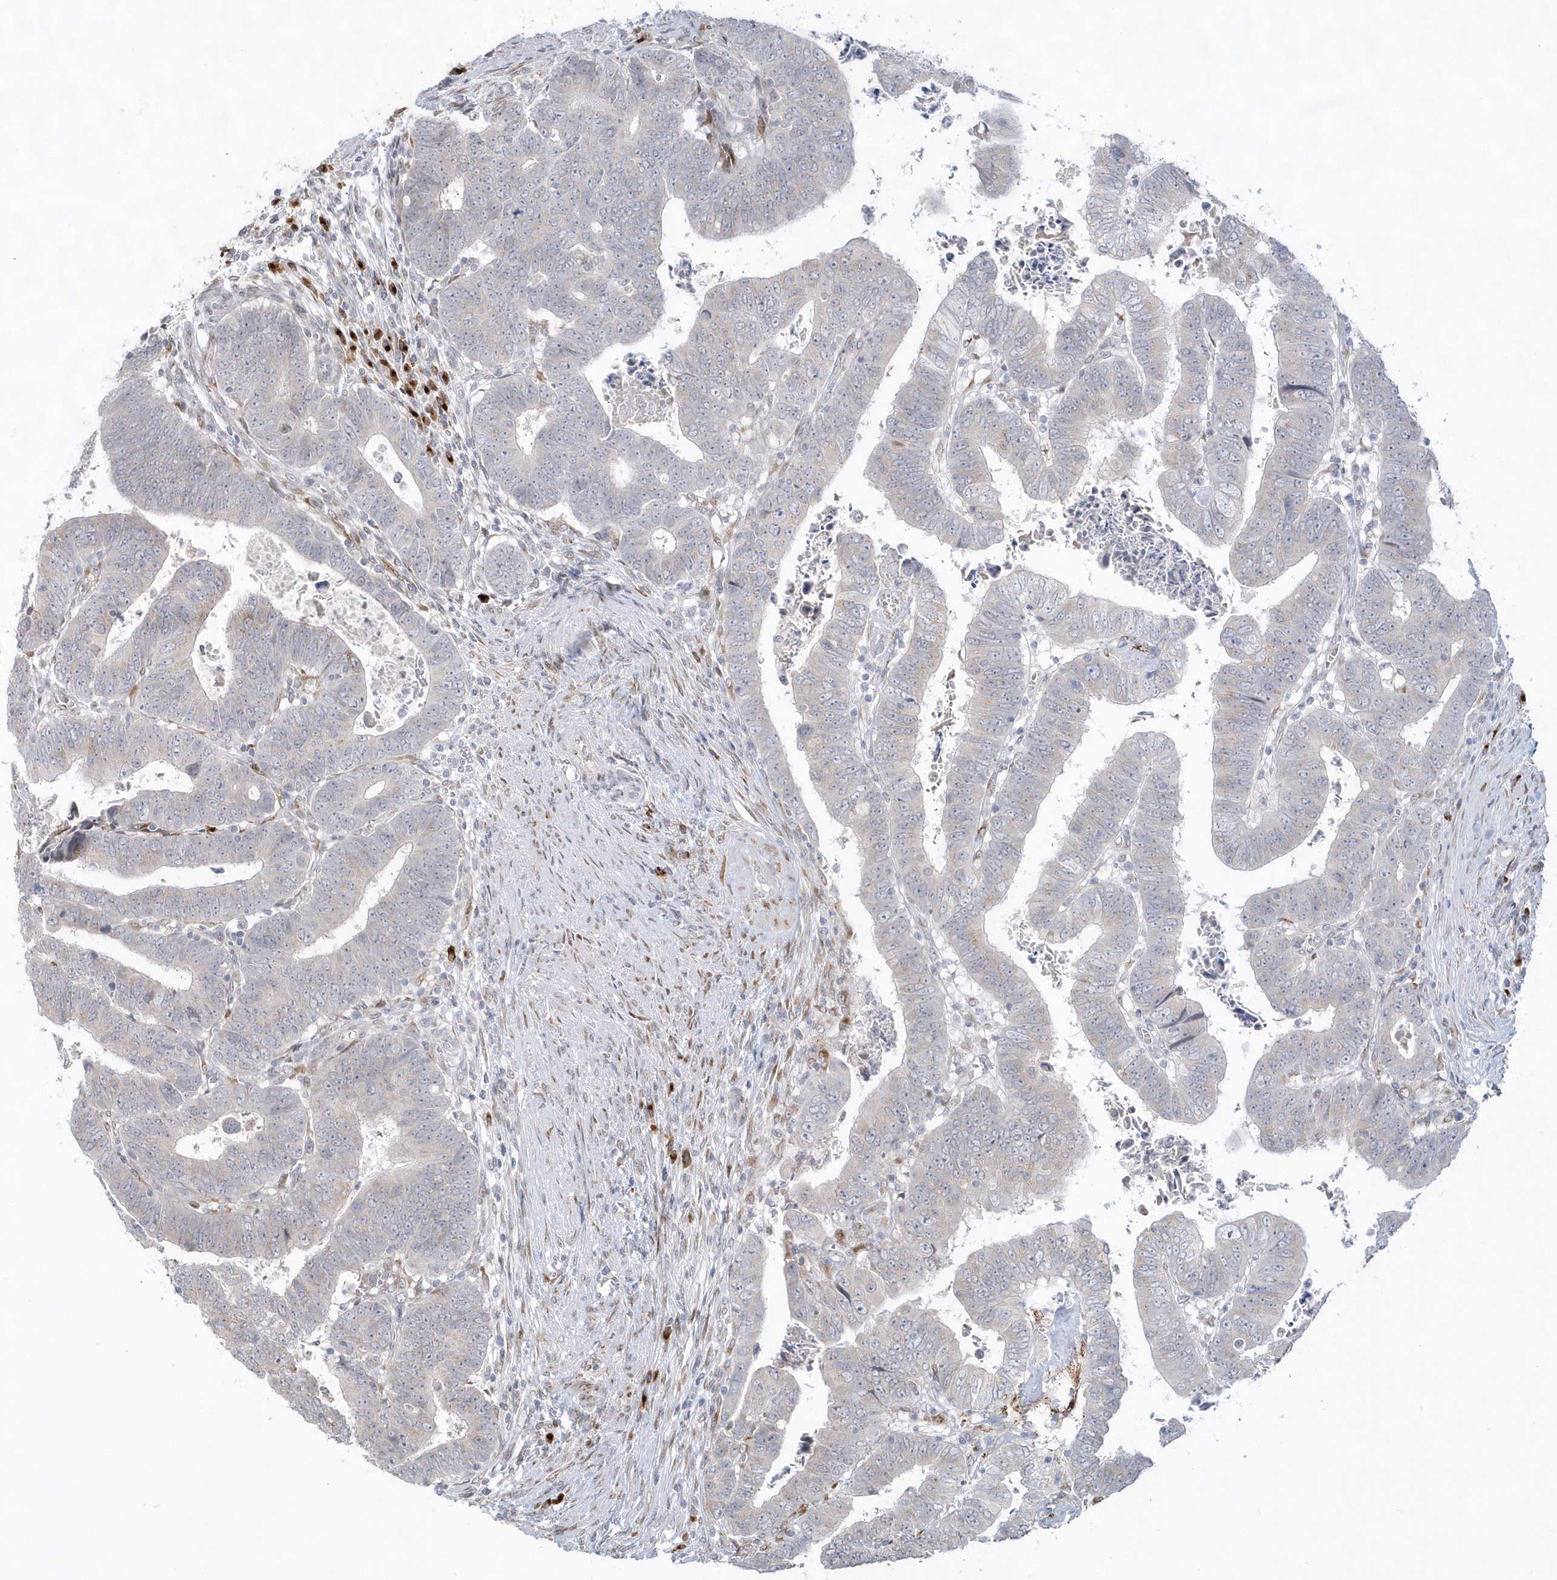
{"staining": {"intensity": "negative", "quantity": "none", "location": "none"}, "tissue": "colorectal cancer", "cell_type": "Tumor cells", "image_type": "cancer", "snomed": [{"axis": "morphology", "description": "Normal tissue, NOS"}, {"axis": "morphology", "description": "Adenocarcinoma, NOS"}, {"axis": "topography", "description": "Rectum"}], "caption": "Protein analysis of colorectal adenocarcinoma exhibits no significant expression in tumor cells.", "gene": "DHFR", "patient": {"sex": "female", "age": 65}}